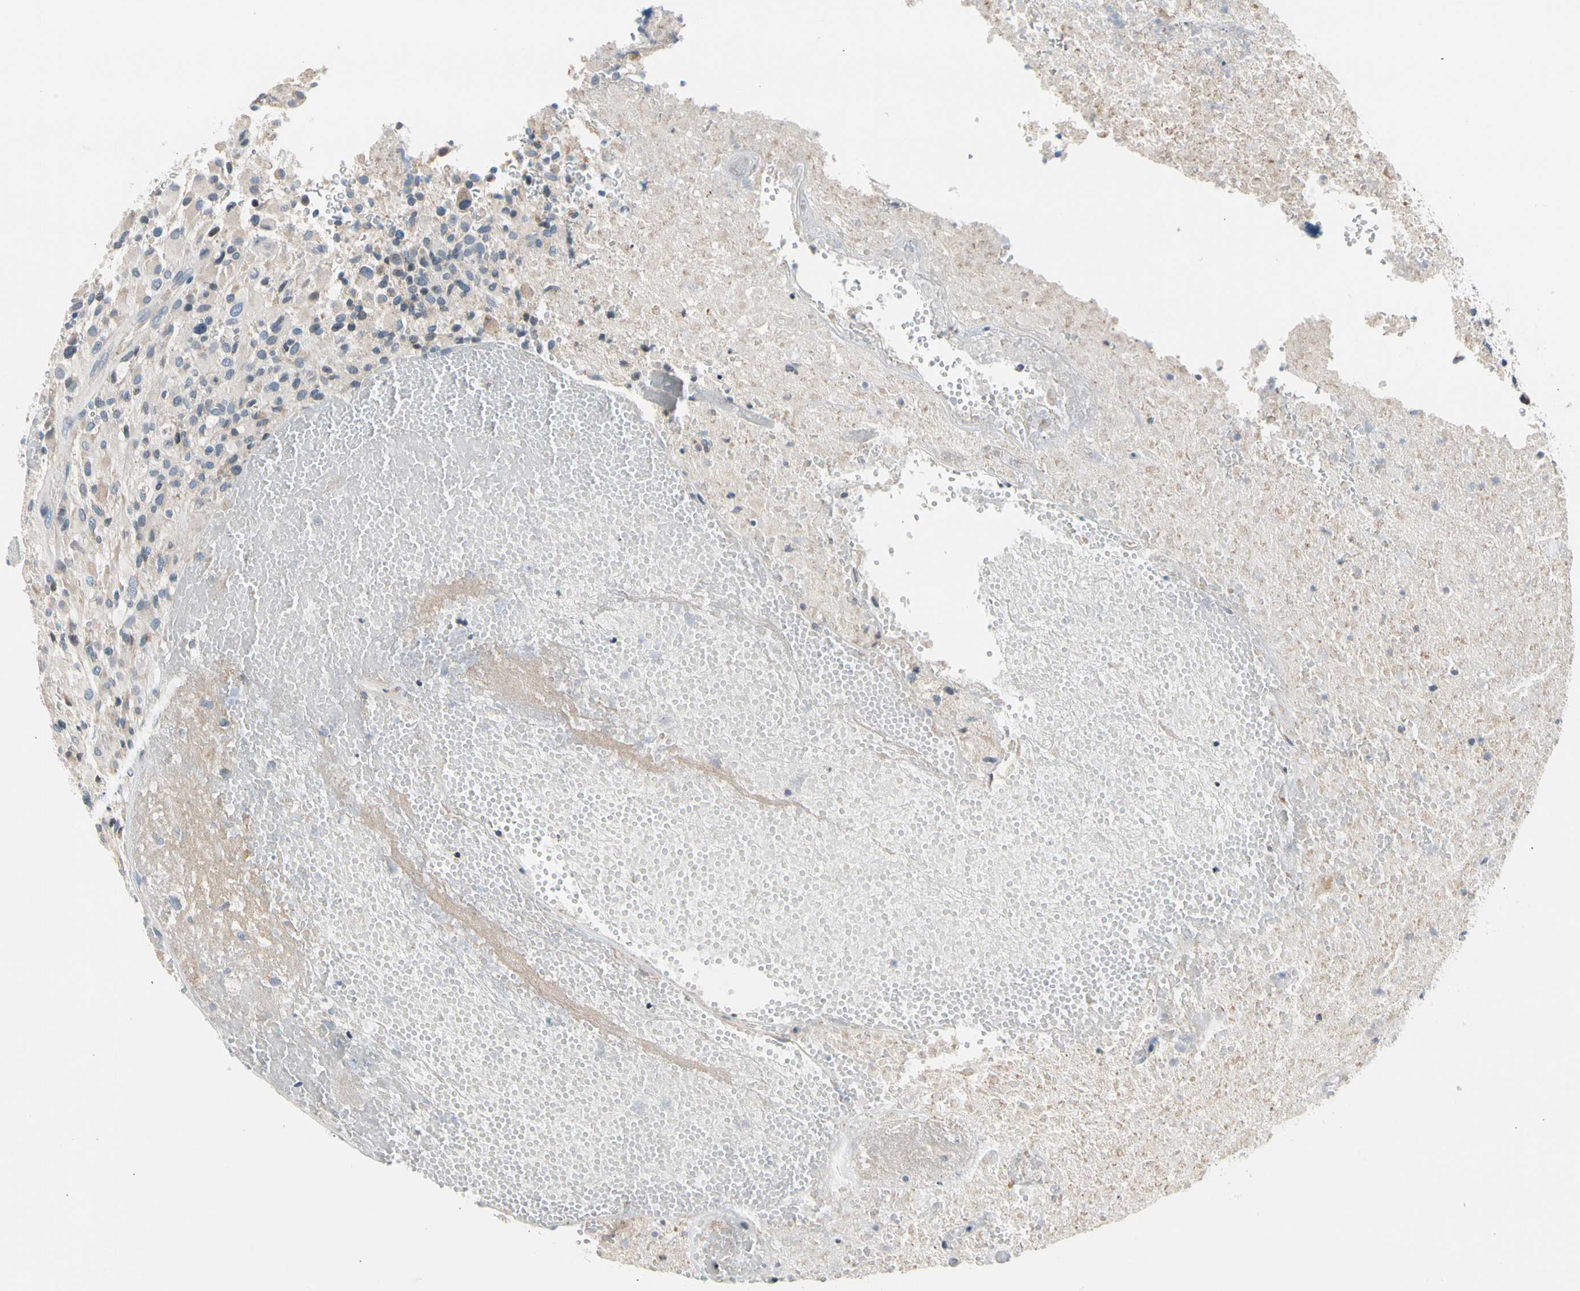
{"staining": {"intensity": "negative", "quantity": "none", "location": "none"}, "tissue": "glioma", "cell_type": "Tumor cells", "image_type": "cancer", "snomed": [{"axis": "morphology", "description": "Glioma, malignant, High grade"}, {"axis": "topography", "description": "Brain"}], "caption": "Immunohistochemical staining of malignant glioma (high-grade) displays no significant expression in tumor cells. Brightfield microscopy of immunohistochemistry (IHC) stained with DAB (brown) and hematoxylin (blue), captured at high magnification.", "gene": "SOX30", "patient": {"sex": "male", "age": 71}}